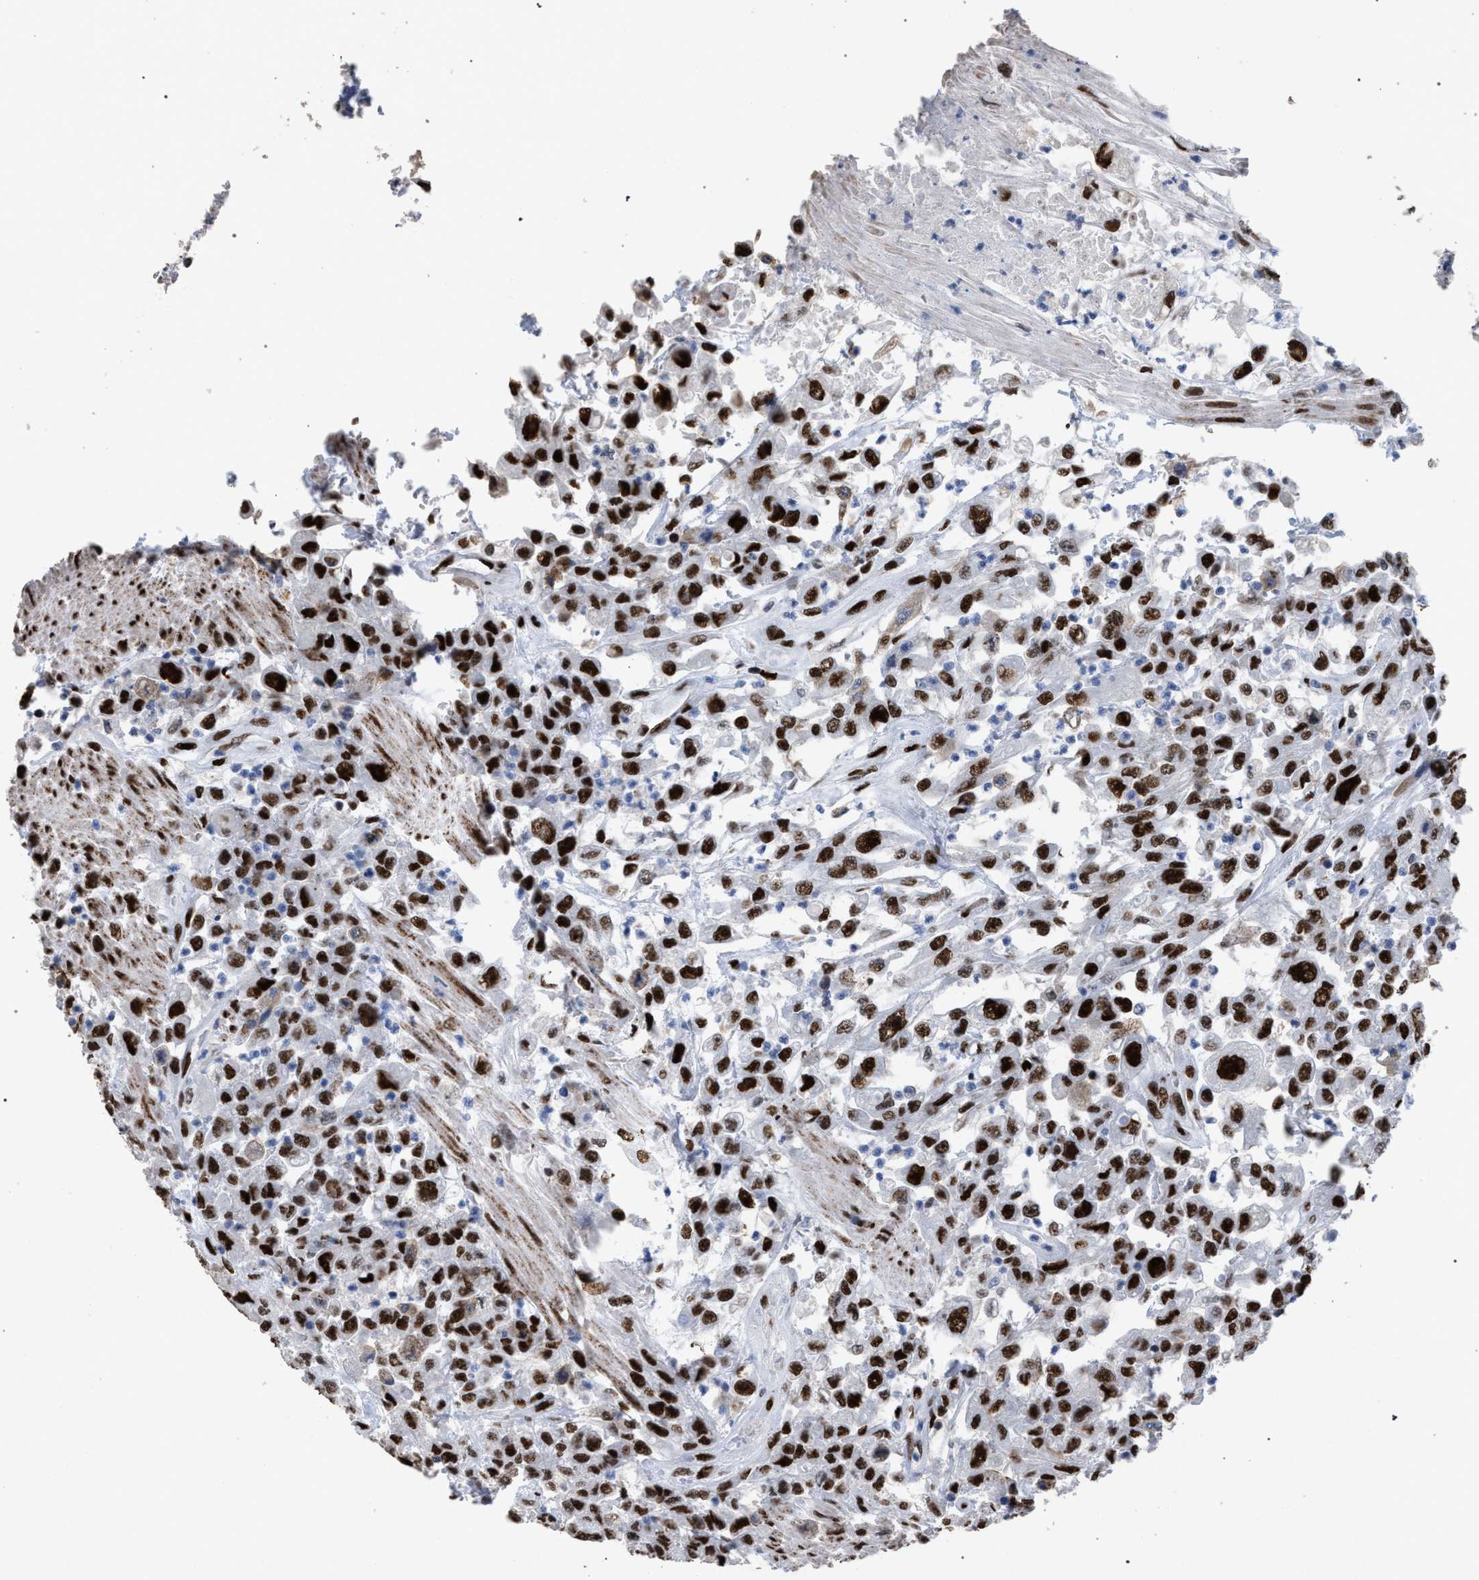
{"staining": {"intensity": "strong", "quantity": ">75%", "location": "nuclear"}, "tissue": "urothelial cancer", "cell_type": "Tumor cells", "image_type": "cancer", "snomed": [{"axis": "morphology", "description": "Urothelial carcinoma, High grade"}, {"axis": "topography", "description": "Urinary bladder"}], "caption": "IHC photomicrograph of urothelial carcinoma (high-grade) stained for a protein (brown), which shows high levels of strong nuclear positivity in about >75% of tumor cells.", "gene": "TP53BP1", "patient": {"sex": "male", "age": 46}}